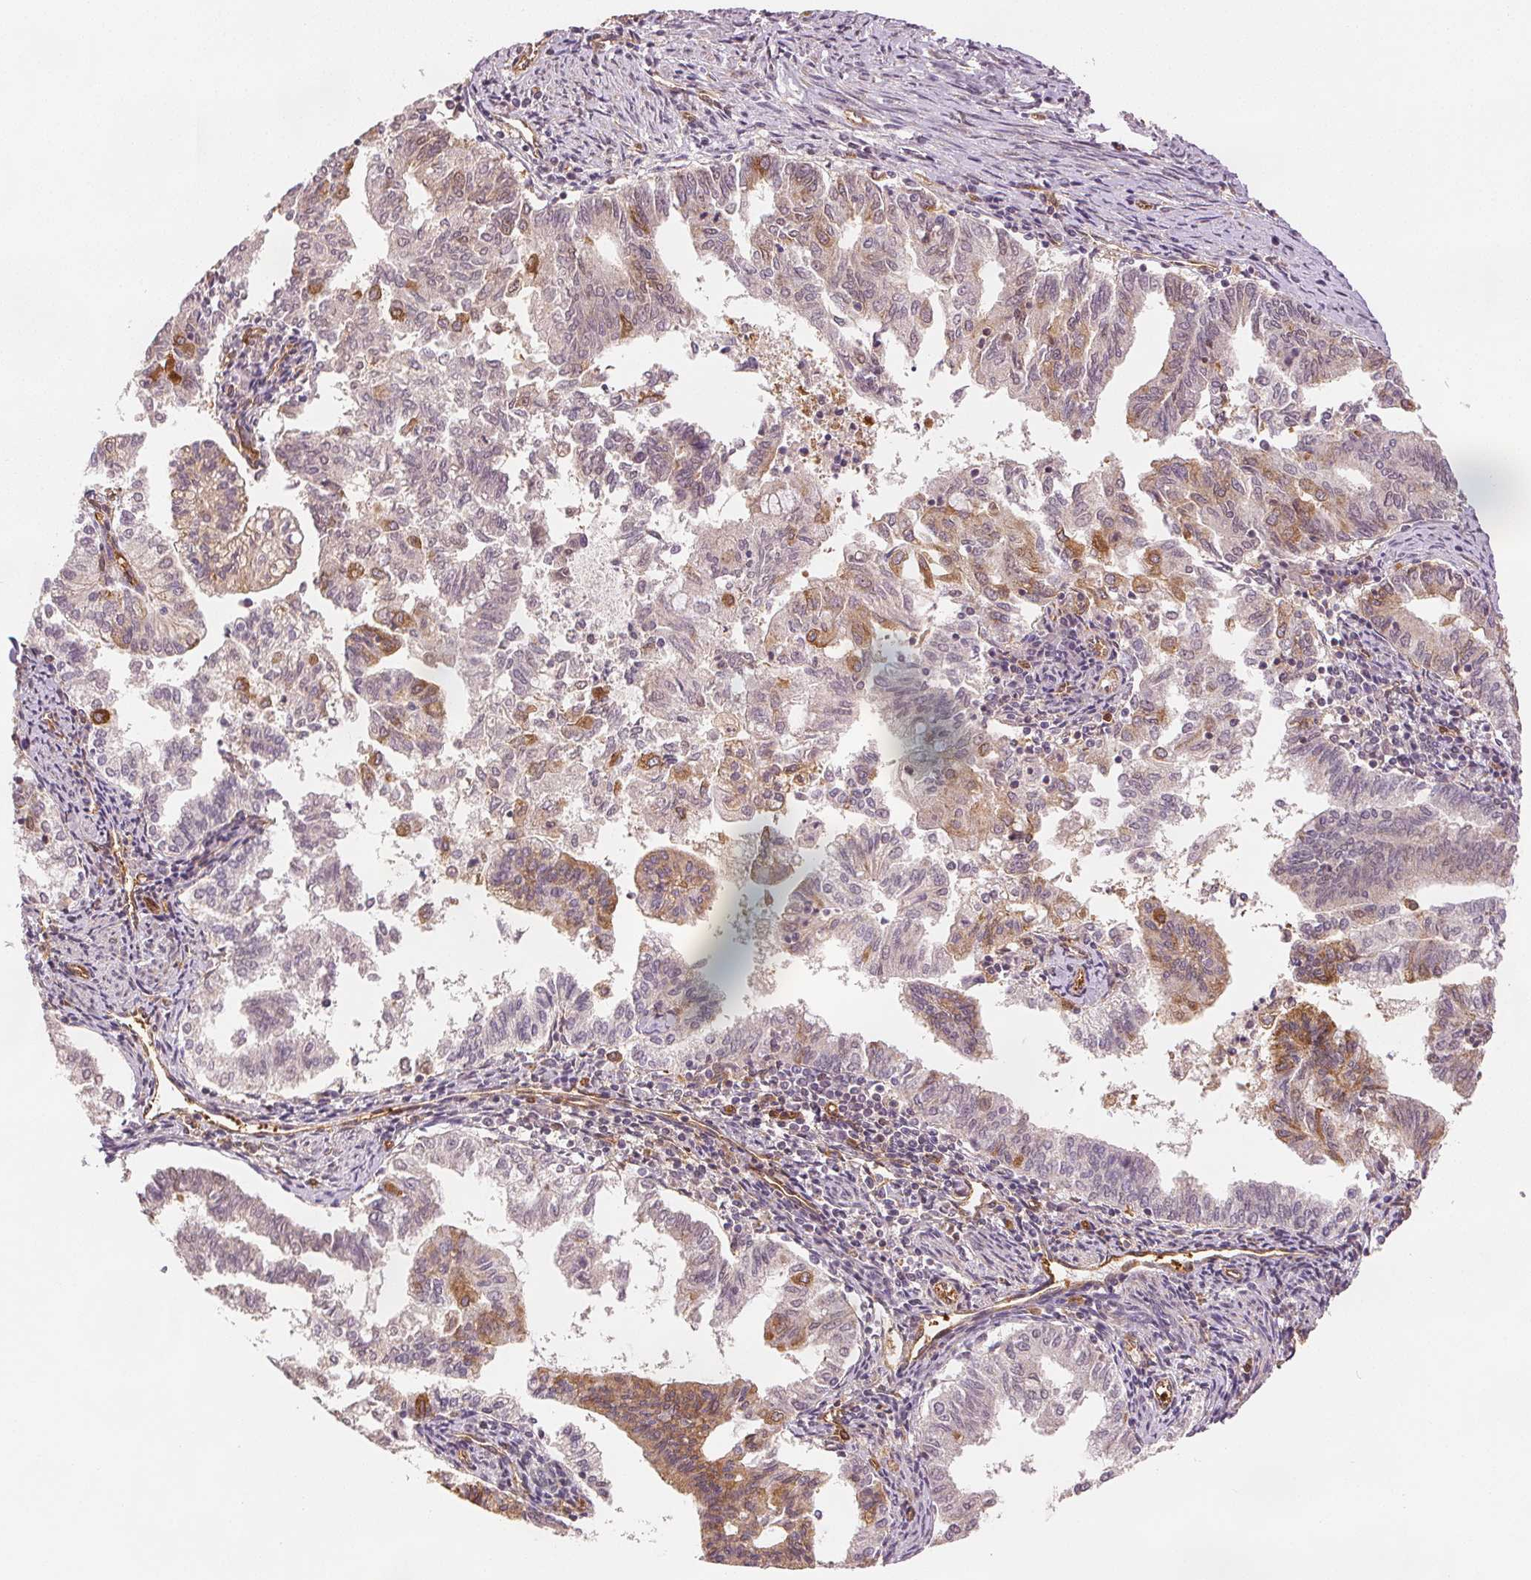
{"staining": {"intensity": "weak", "quantity": "<25%", "location": "cytoplasmic/membranous"}, "tissue": "endometrial cancer", "cell_type": "Tumor cells", "image_type": "cancer", "snomed": [{"axis": "morphology", "description": "Adenocarcinoma, NOS"}, {"axis": "topography", "description": "Endometrium"}], "caption": "The immunohistochemistry photomicrograph has no significant expression in tumor cells of endometrial cancer tissue.", "gene": "DIAPH2", "patient": {"sex": "female", "age": 79}}